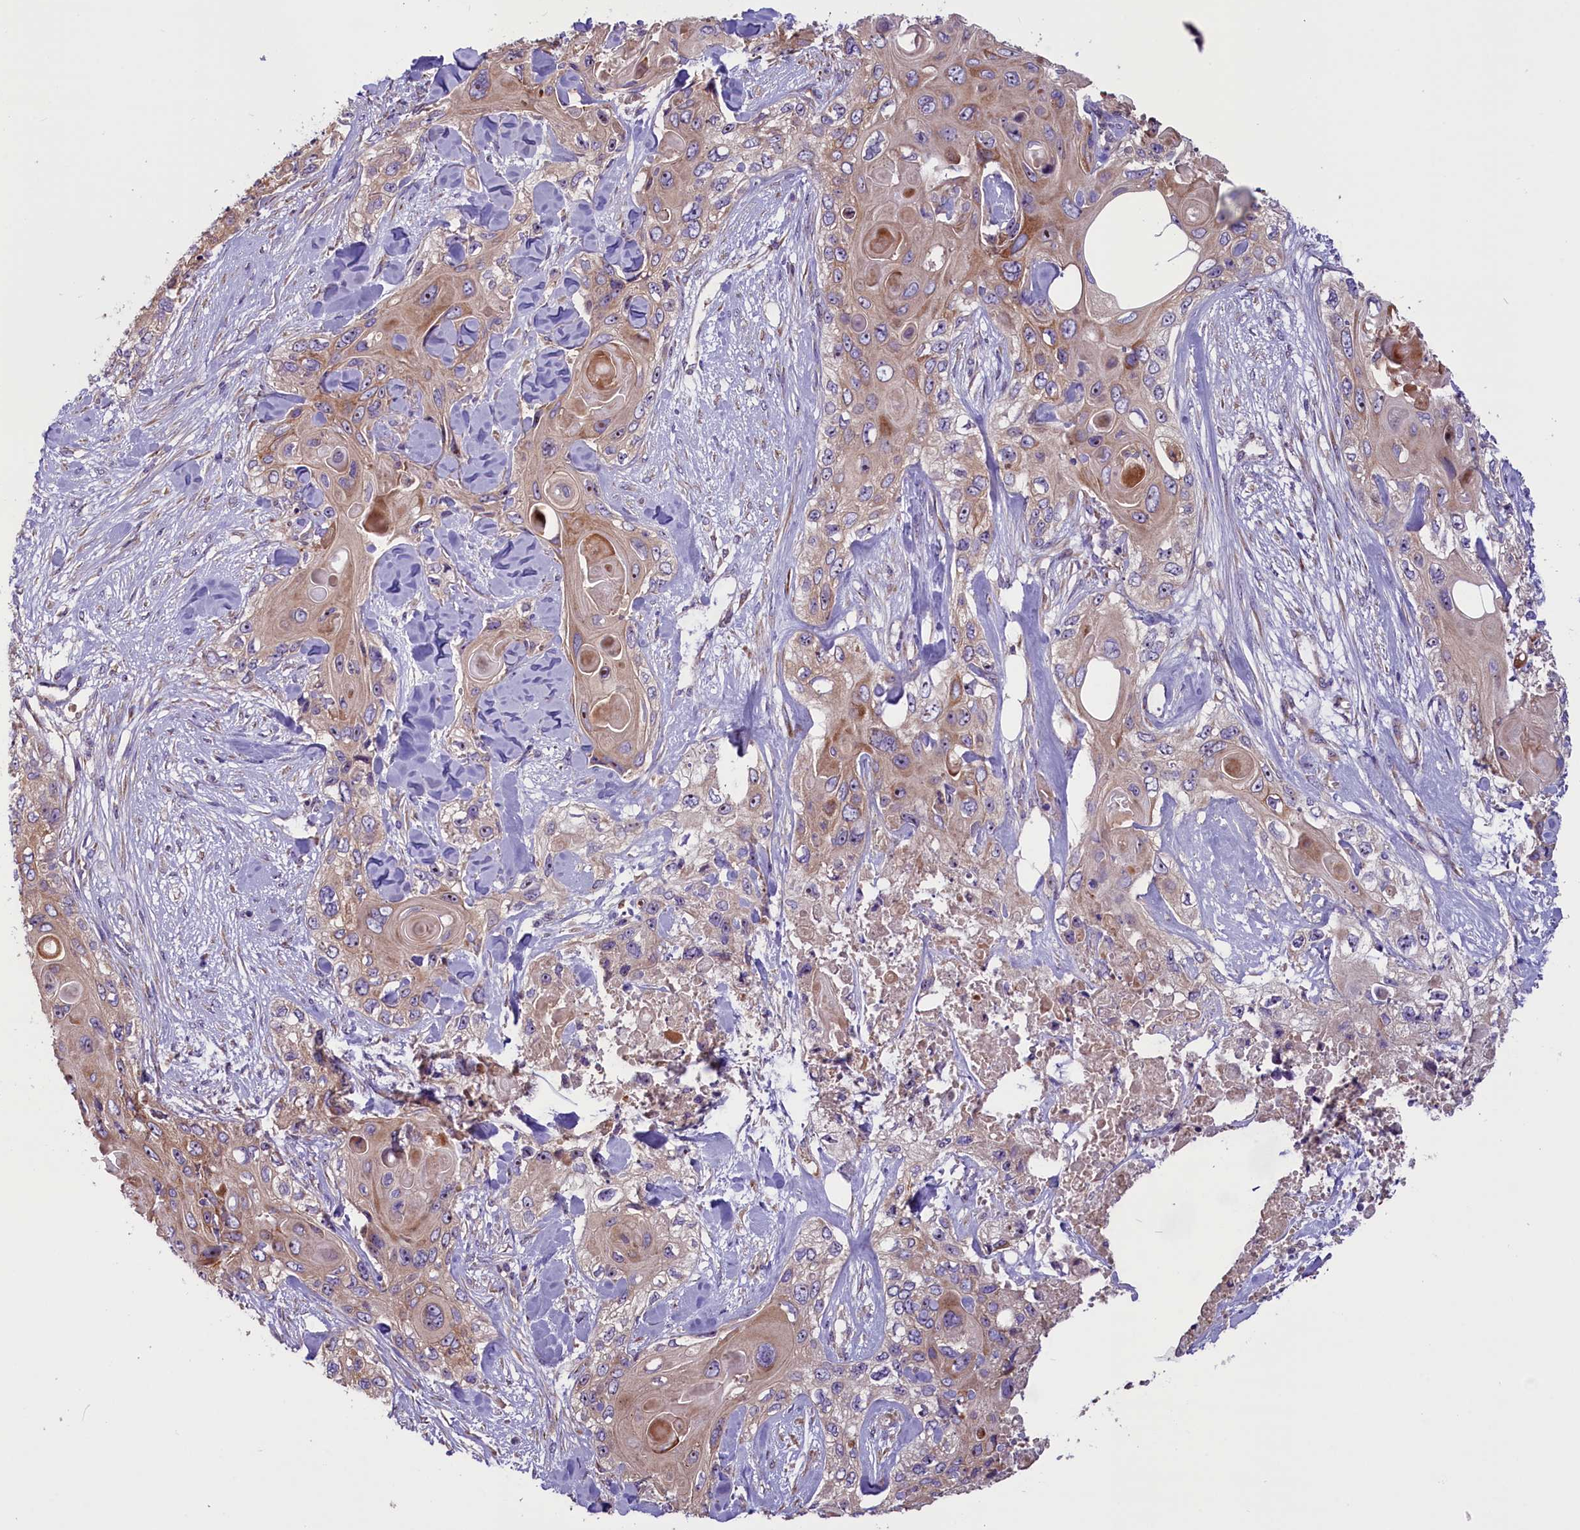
{"staining": {"intensity": "weak", "quantity": ">75%", "location": "cytoplasmic/membranous"}, "tissue": "skin cancer", "cell_type": "Tumor cells", "image_type": "cancer", "snomed": [{"axis": "morphology", "description": "Normal tissue, NOS"}, {"axis": "morphology", "description": "Squamous cell carcinoma, NOS"}, {"axis": "topography", "description": "Skin"}], "caption": "The immunohistochemical stain shows weak cytoplasmic/membranous positivity in tumor cells of skin cancer (squamous cell carcinoma) tissue.", "gene": "FRY", "patient": {"sex": "male", "age": 72}}